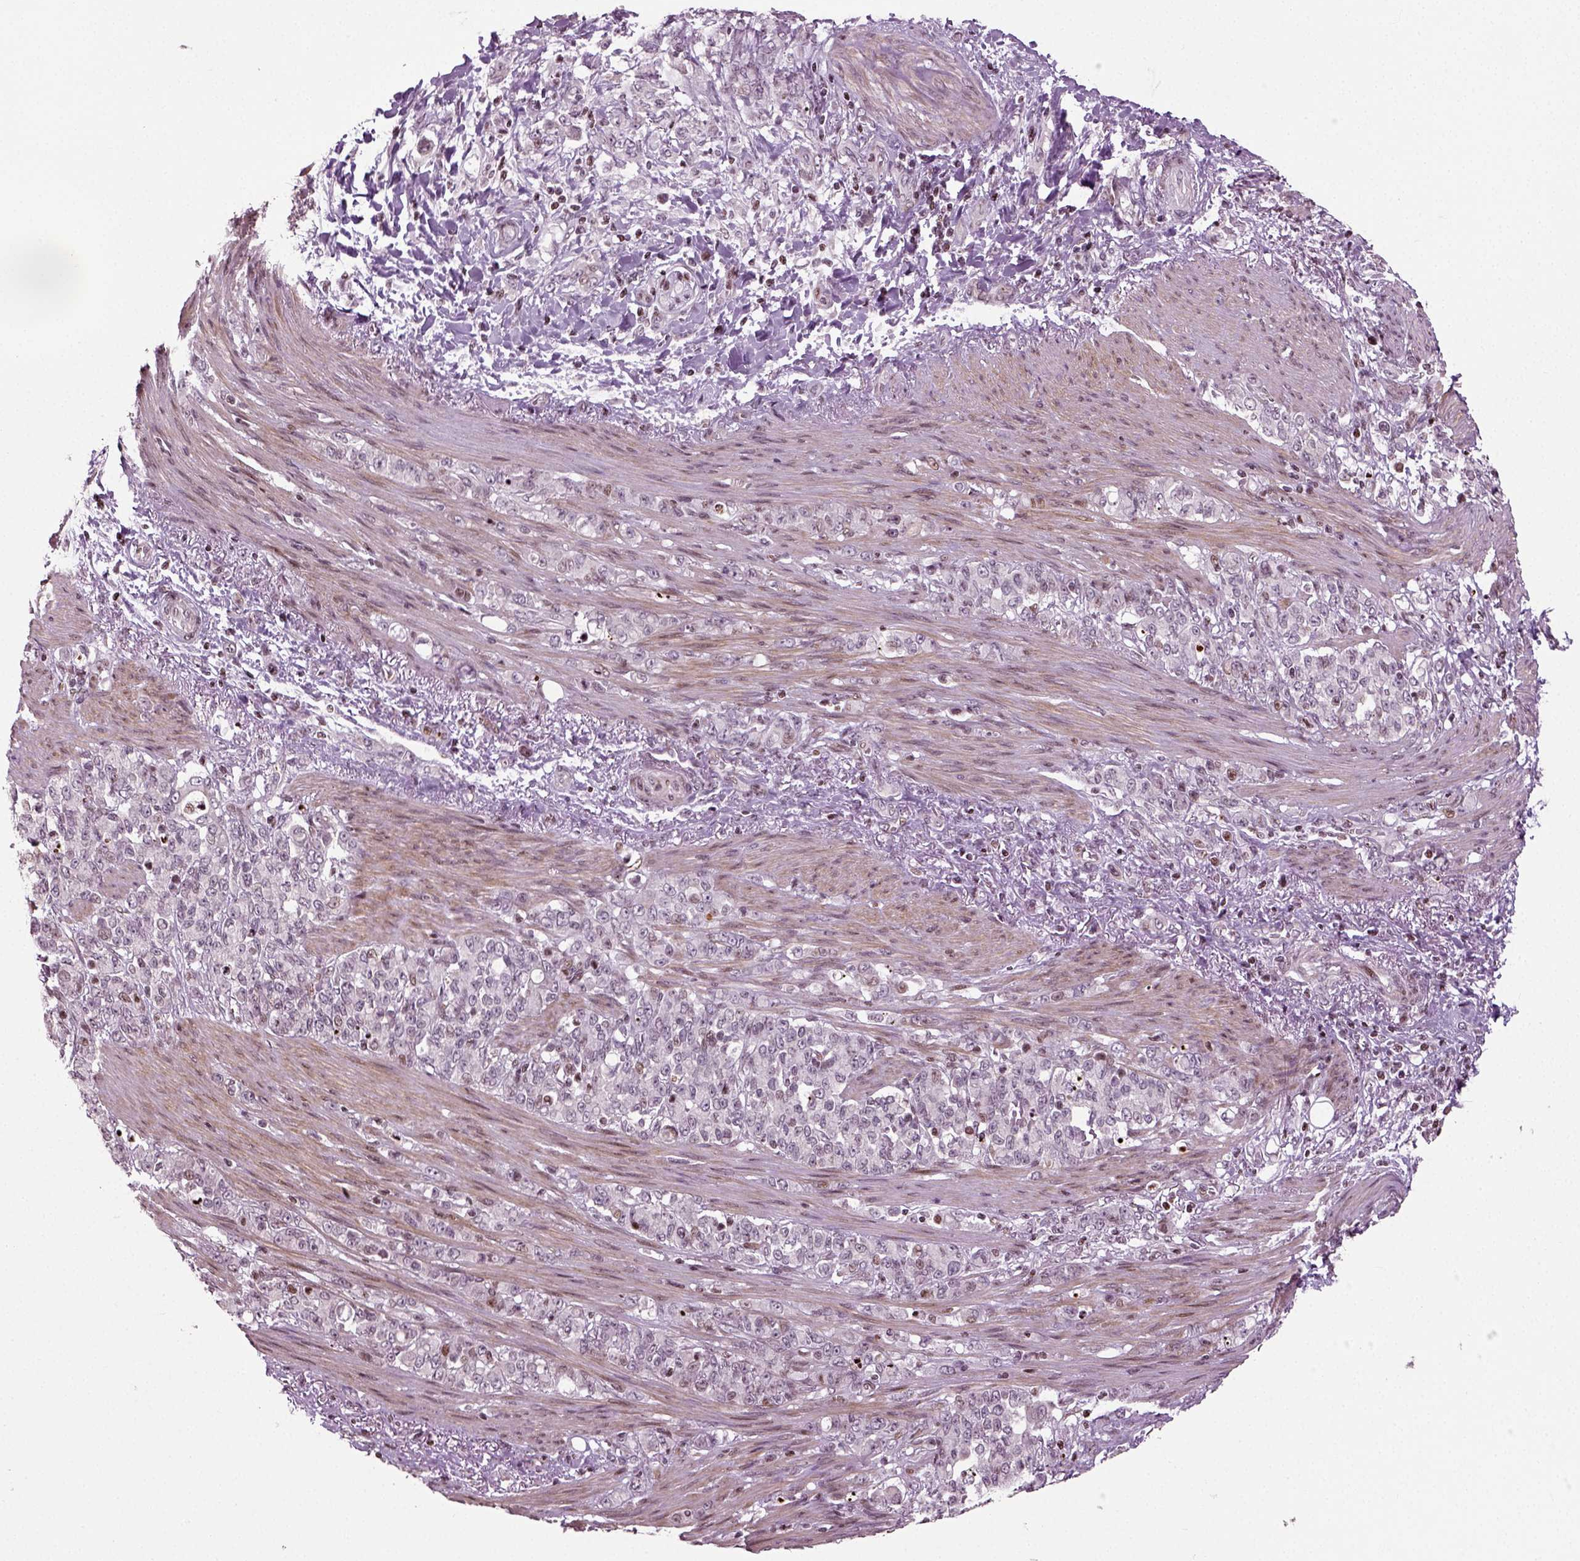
{"staining": {"intensity": "negative", "quantity": "none", "location": "none"}, "tissue": "stomach cancer", "cell_type": "Tumor cells", "image_type": "cancer", "snomed": [{"axis": "morphology", "description": "Adenocarcinoma, NOS"}, {"axis": "topography", "description": "Stomach"}], "caption": "This is an IHC micrograph of stomach cancer (adenocarcinoma). There is no positivity in tumor cells.", "gene": "HEYL", "patient": {"sex": "female", "age": 79}}